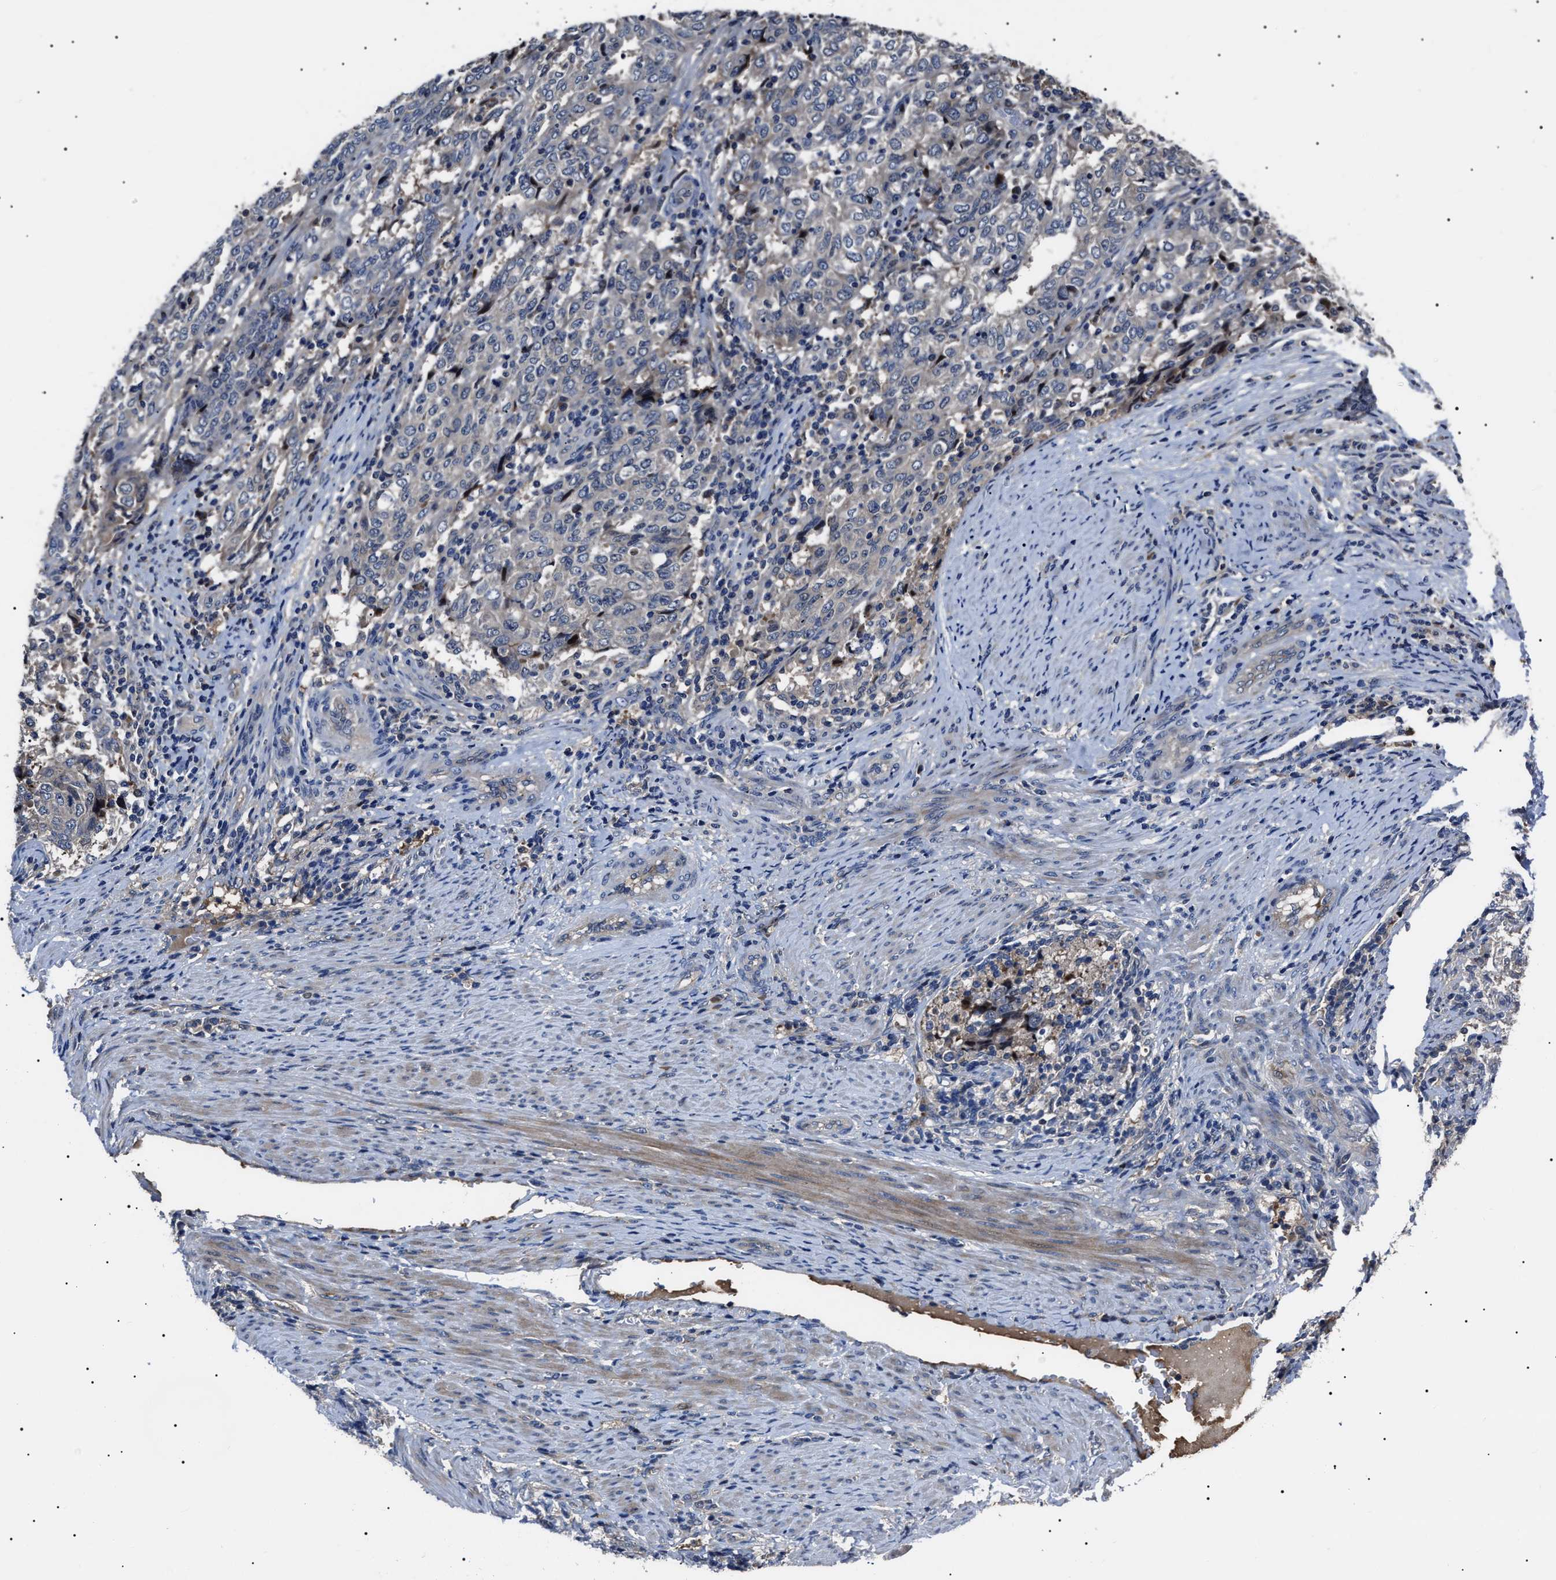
{"staining": {"intensity": "negative", "quantity": "none", "location": "none"}, "tissue": "endometrial cancer", "cell_type": "Tumor cells", "image_type": "cancer", "snomed": [{"axis": "morphology", "description": "Adenocarcinoma, NOS"}, {"axis": "topography", "description": "Endometrium"}], "caption": "Immunohistochemical staining of endometrial cancer displays no significant expression in tumor cells.", "gene": "IFT81", "patient": {"sex": "female", "age": 80}}